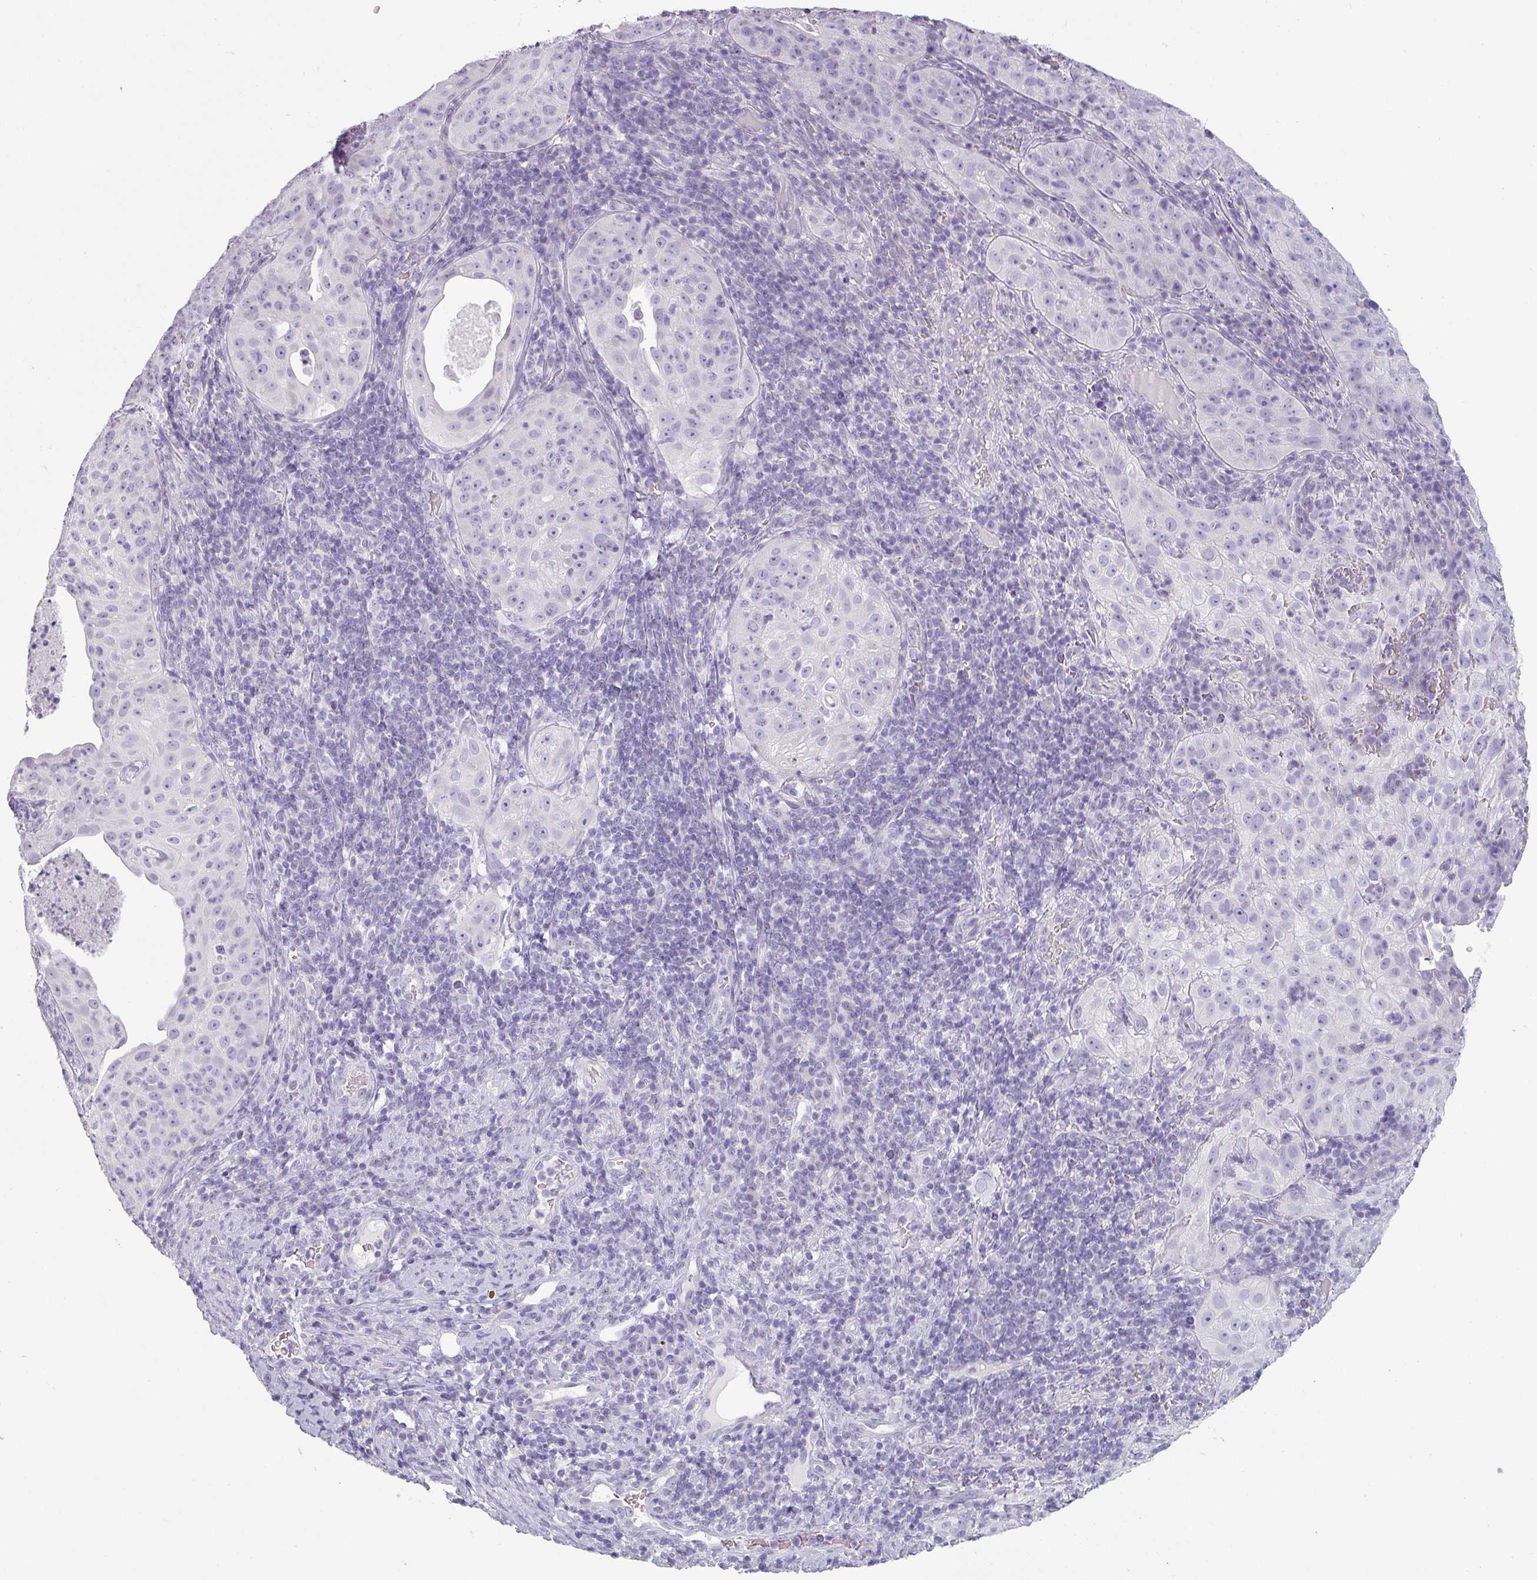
{"staining": {"intensity": "negative", "quantity": "none", "location": "none"}, "tissue": "cervical cancer", "cell_type": "Tumor cells", "image_type": "cancer", "snomed": [{"axis": "morphology", "description": "Squamous cell carcinoma, NOS"}, {"axis": "topography", "description": "Cervix"}], "caption": "IHC image of neoplastic tissue: cervical squamous cell carcinoma stained with DAB (3,3'-diaminobenzidine) reveals no significant protein positivity in tumor cells. (Brightfield microscopy of DAB IHC at high magnification).", "gene": "SFTPA1", "patient": {"sex": "female", "age": 52}}